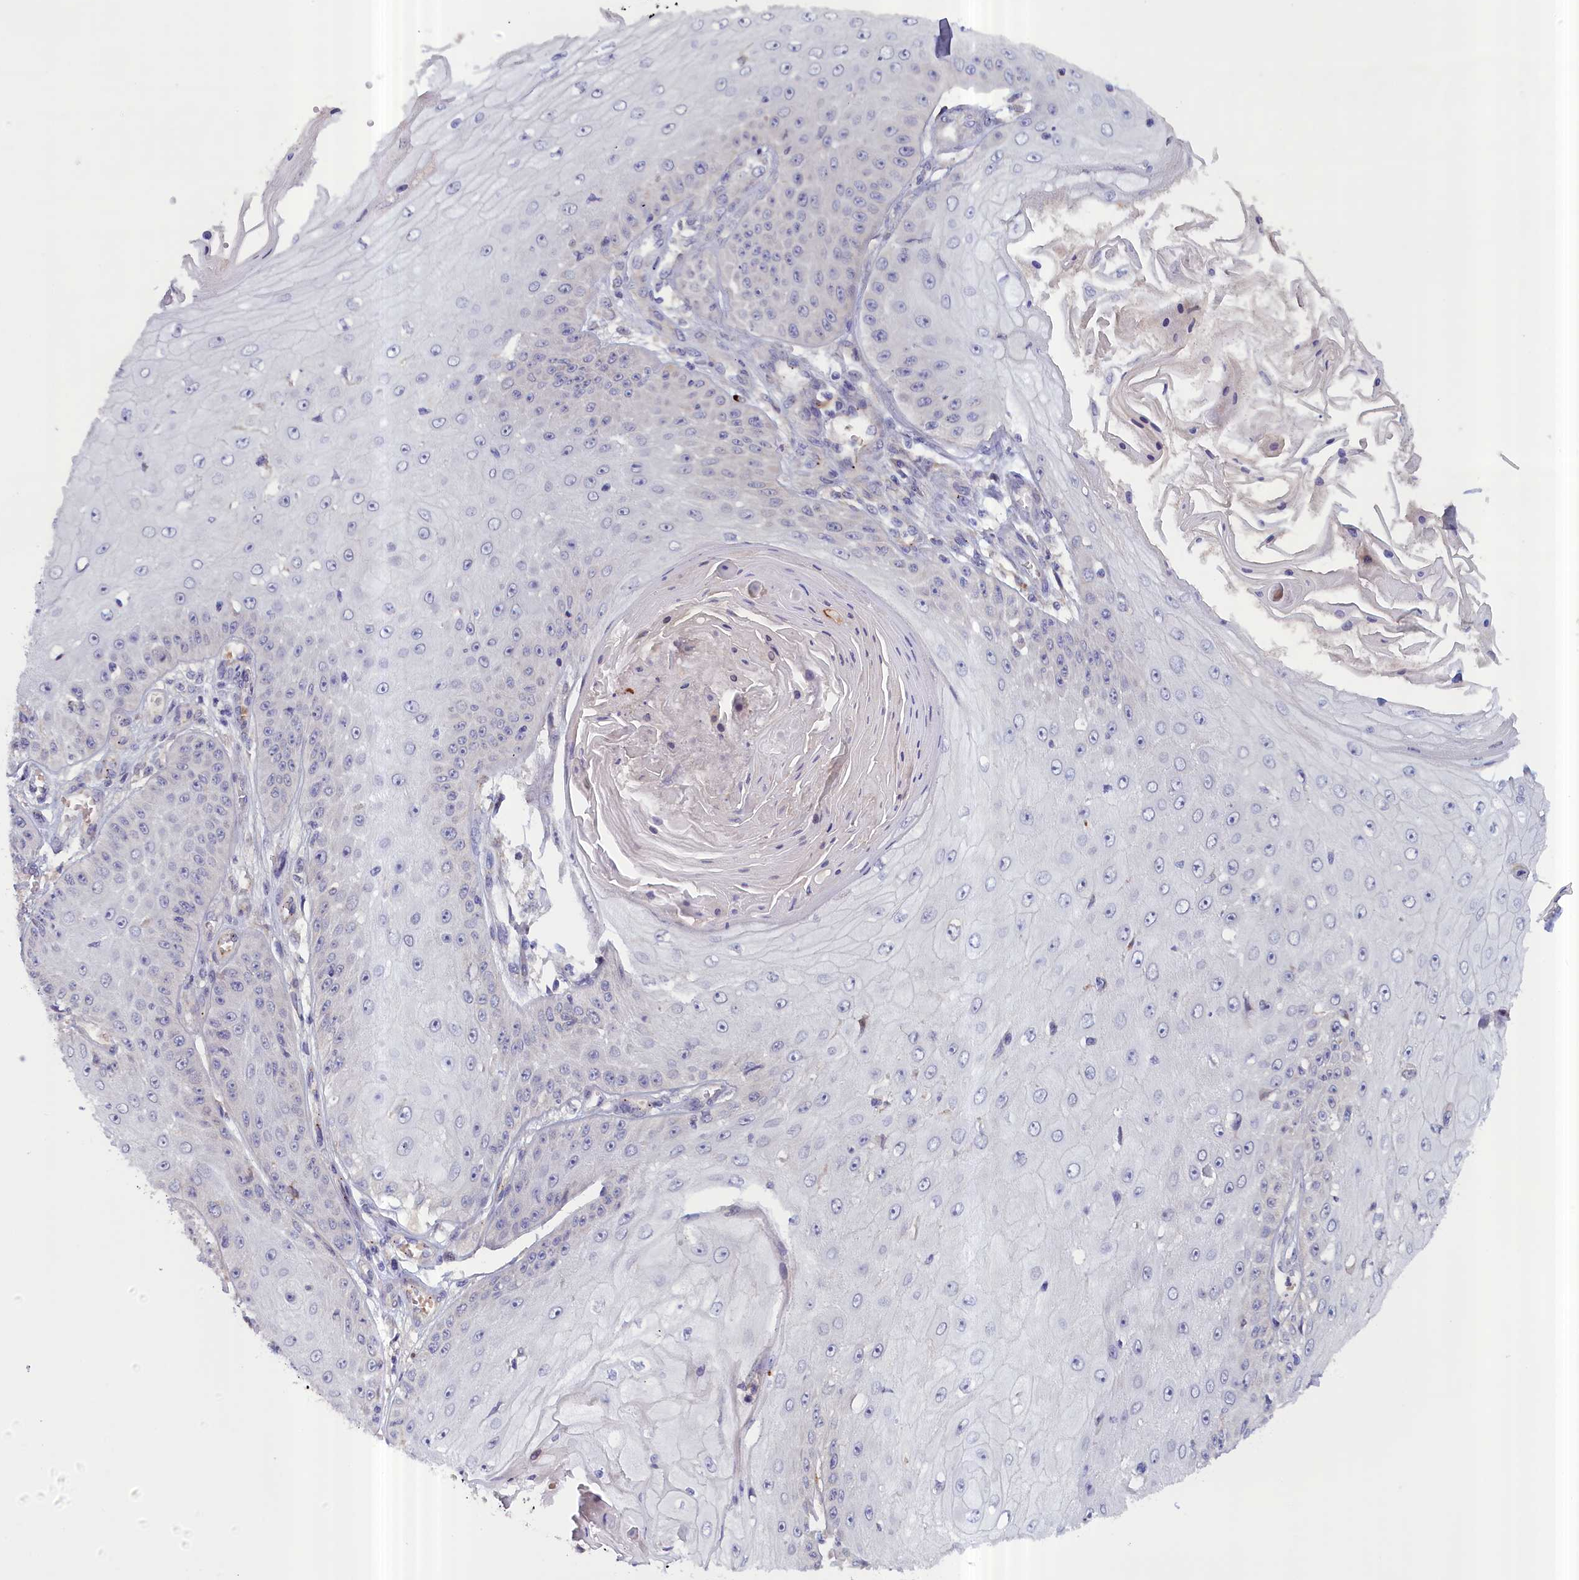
{"staining": {"intensity": "negative", "quantity": "none", "location": "none"}, "tissue": "skin cancer", "cell_type": "Tumor cells", "image_type": "cancer", "snomed": [{"axis": "morphology", "description": "Squamous cell carcinoma, NOS"}, {"axis": "topography", "description": "Skin"}], "caption": "Immunohistochemistry (IHC) micrograph of human skin cancer stained for a protein (brown), which shows no staining in tumor cells.", "gene": "IGFALS", "patient": {"sex": "male", "age": 70}}